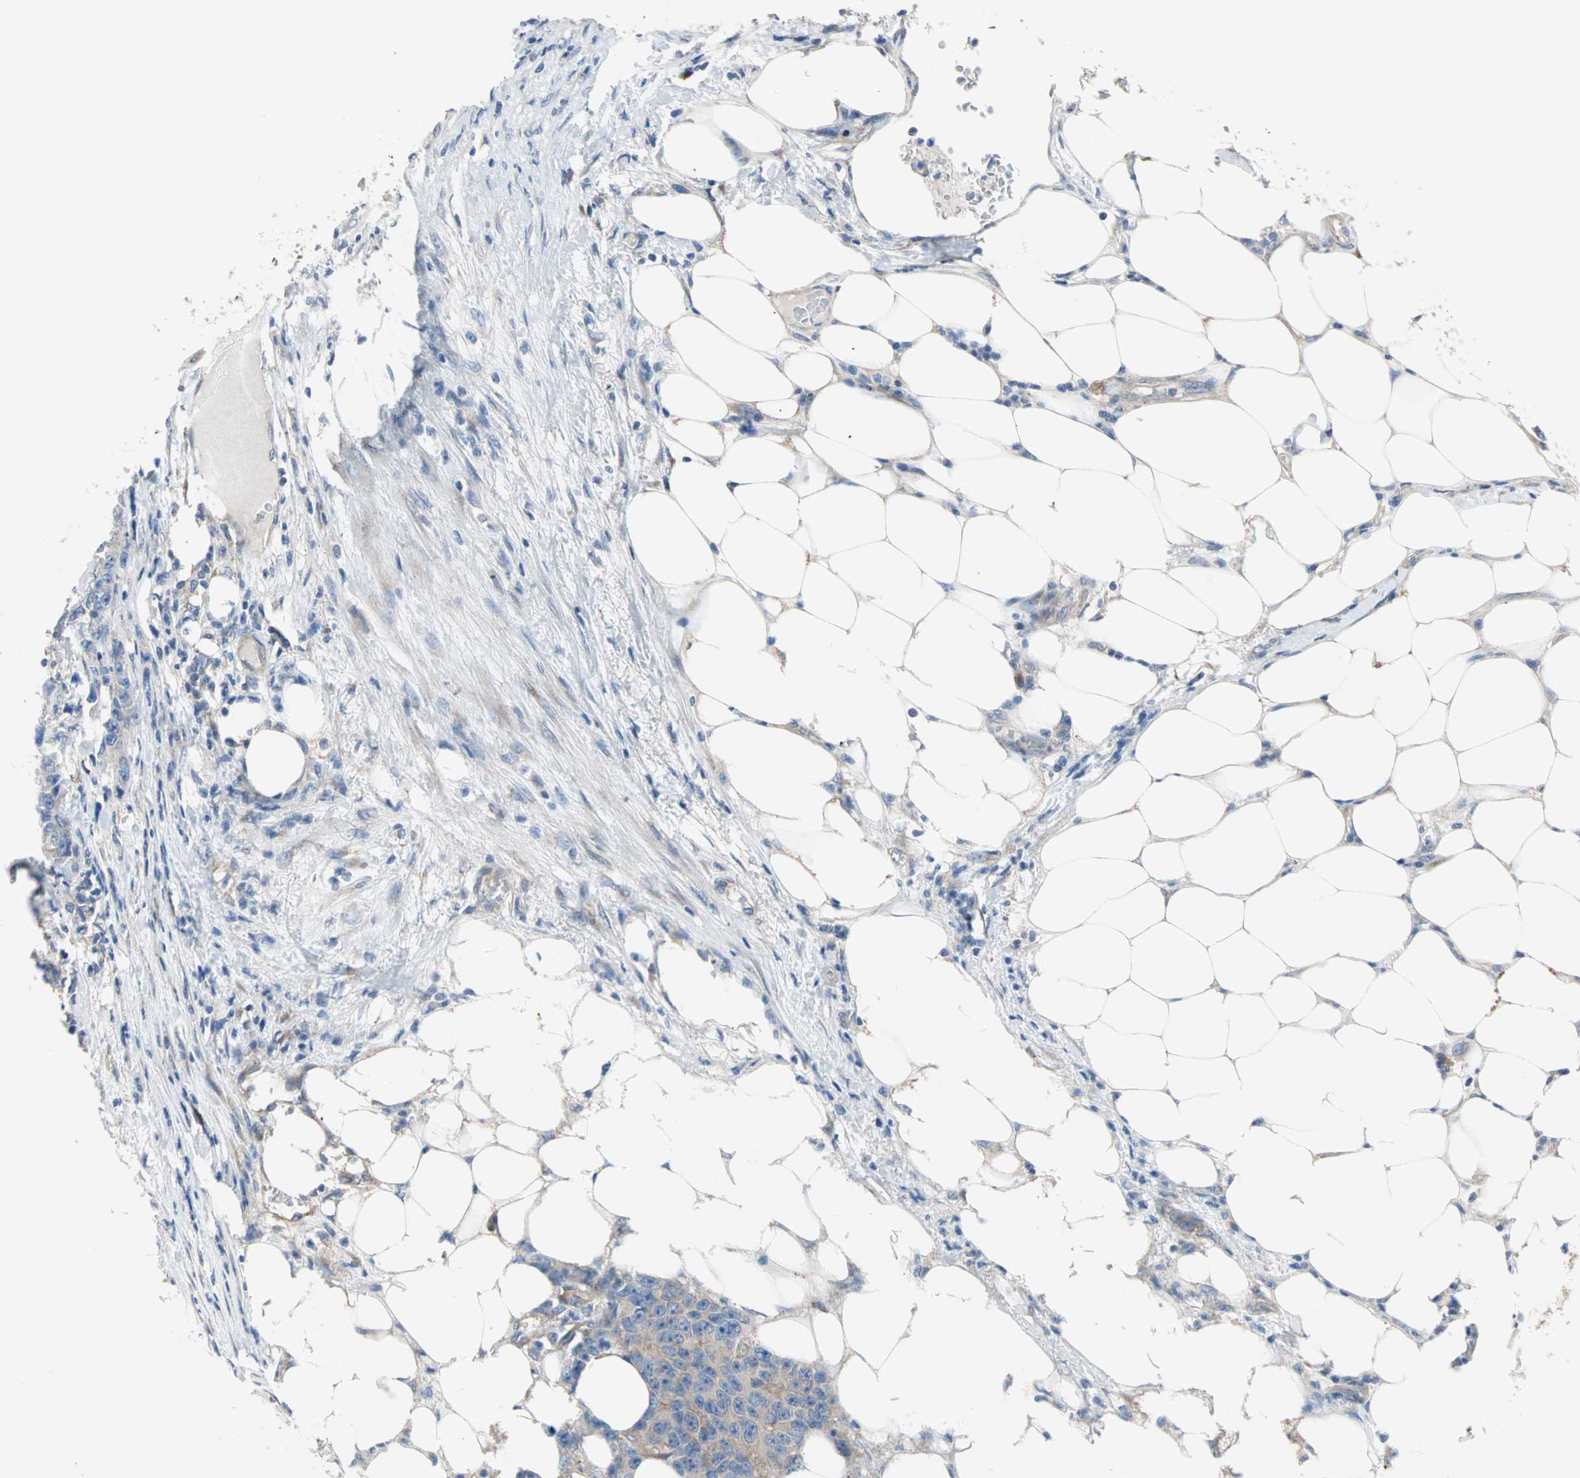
{"staining": {"intensity": "weak", "quantity": ">75%", "location": "cytoplasmic/membranous"}, "tissue": "colorectal cancer", "cell_type": "Tumor cells", "image_type": "cancer", "snomed": [{"axis": "morphology", "description": "Adenocarcinoma, NOS"}, {"axis": "topography", "description": "Colon"}], "caption": "An IHC photomicrograph of neoplastic tissue is shown. Protein staining in brown highlights weak cytoplasmic/membranous positivity in colorectal cancer (adenocarcinoma) within tumor cells.", "gene": "PDE8A", "patient": {"sex": "female", "age": 86}}